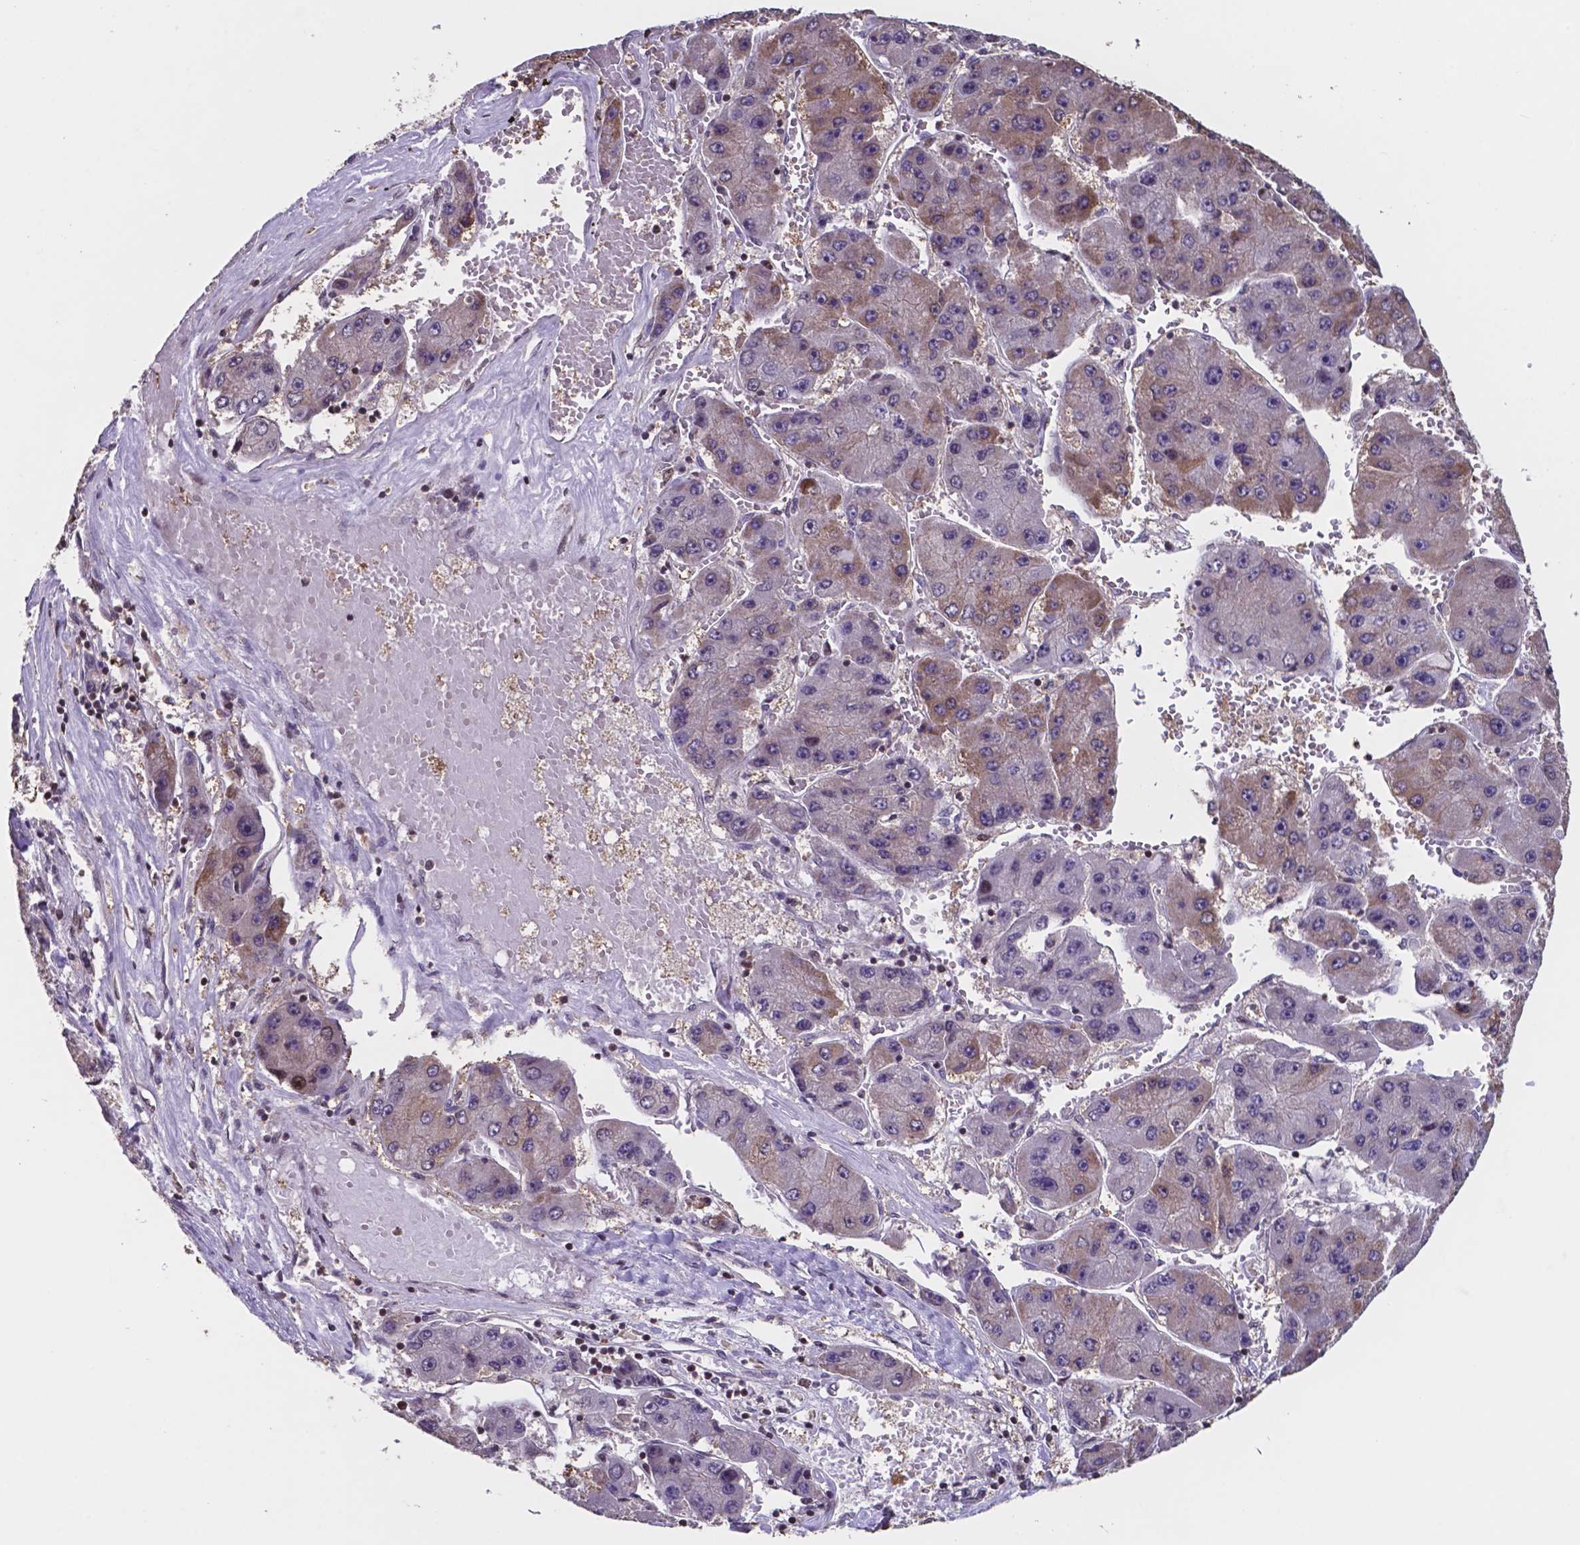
{"staining": {"intensity": "moderate", "quantity": "<25%", "location": "cytoplasmic/membranous,nuclear"}, "tissue": "liver cancer", "cell_type": "Tumor cells", "image_type": "cancer", "snomed": [{"axis": "morphology", "description": "Carcinoma, Hepatocellular, NOS"}, {"axis": "topography", "description": "Liver"}], "caption": "There is low levels of moderate cytoplasmic/membranous and nuclear positivity in tumor cells of hepatocellular carcinoma (liver), as demonstrated by immunohistochemical staining (brown color).", "gene": "MLC1", "patient": {"sex": "female", "age": 61}}